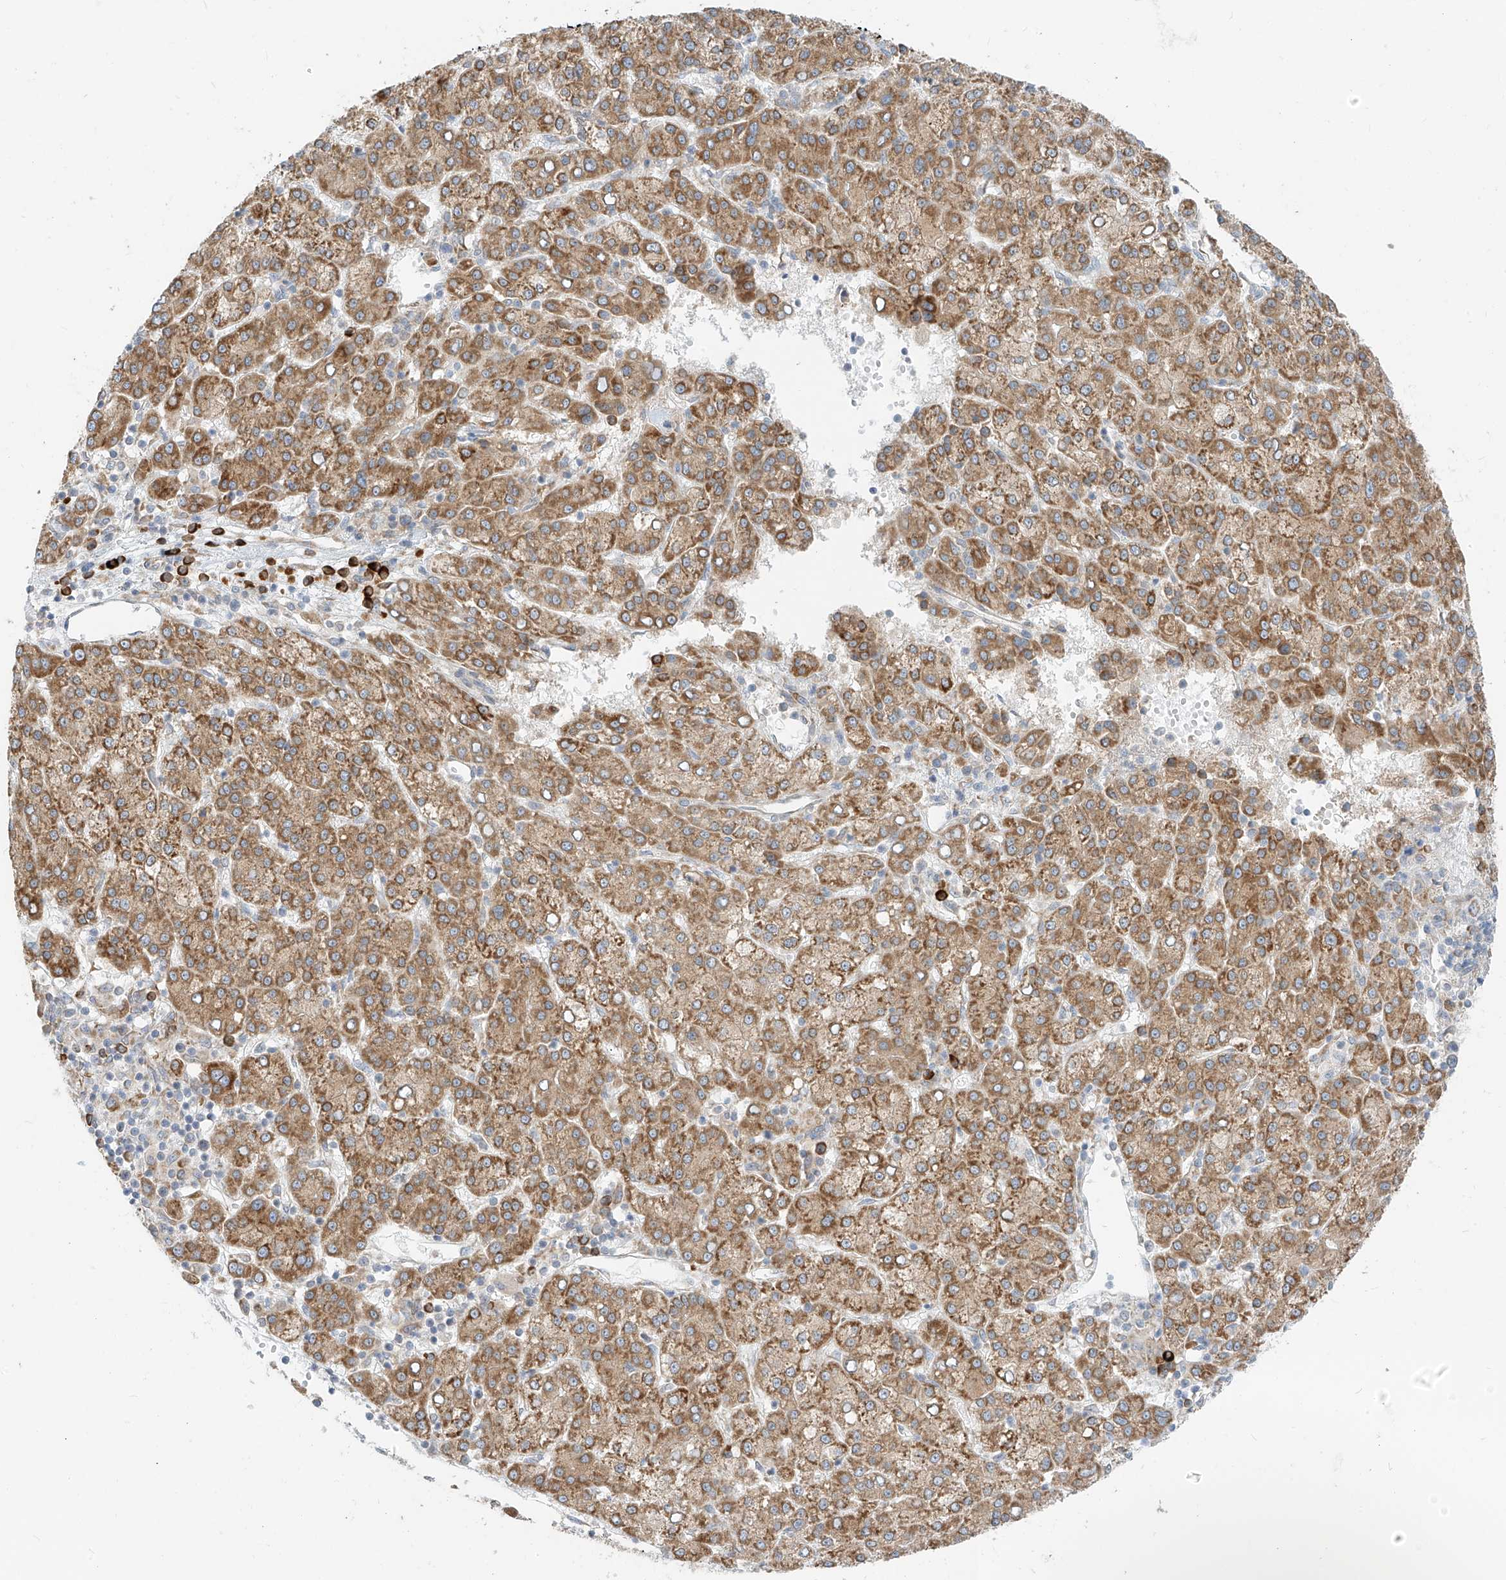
{"staining": {"intensity": "moderate", "quantity": ">75%", "location": "cytoplasmic/membranous"}, "tissue": "liver cancer", "cell_type": "Tumor cells", "image_type": "cancer", "snomed": [{"axis": "morphology", "description": "Carcinoma, Hepatocellular, NOS"}, {"axis": "topography", "description": "Liver"}], "caption": "Liver cancer was stained to show a protein in brown. There is medium levels of moderate cytoplasmic/membranous expression in about >75% of tumor cells.", "gene": "STT3A", "patient": {"sex": "female", "age": 58}}